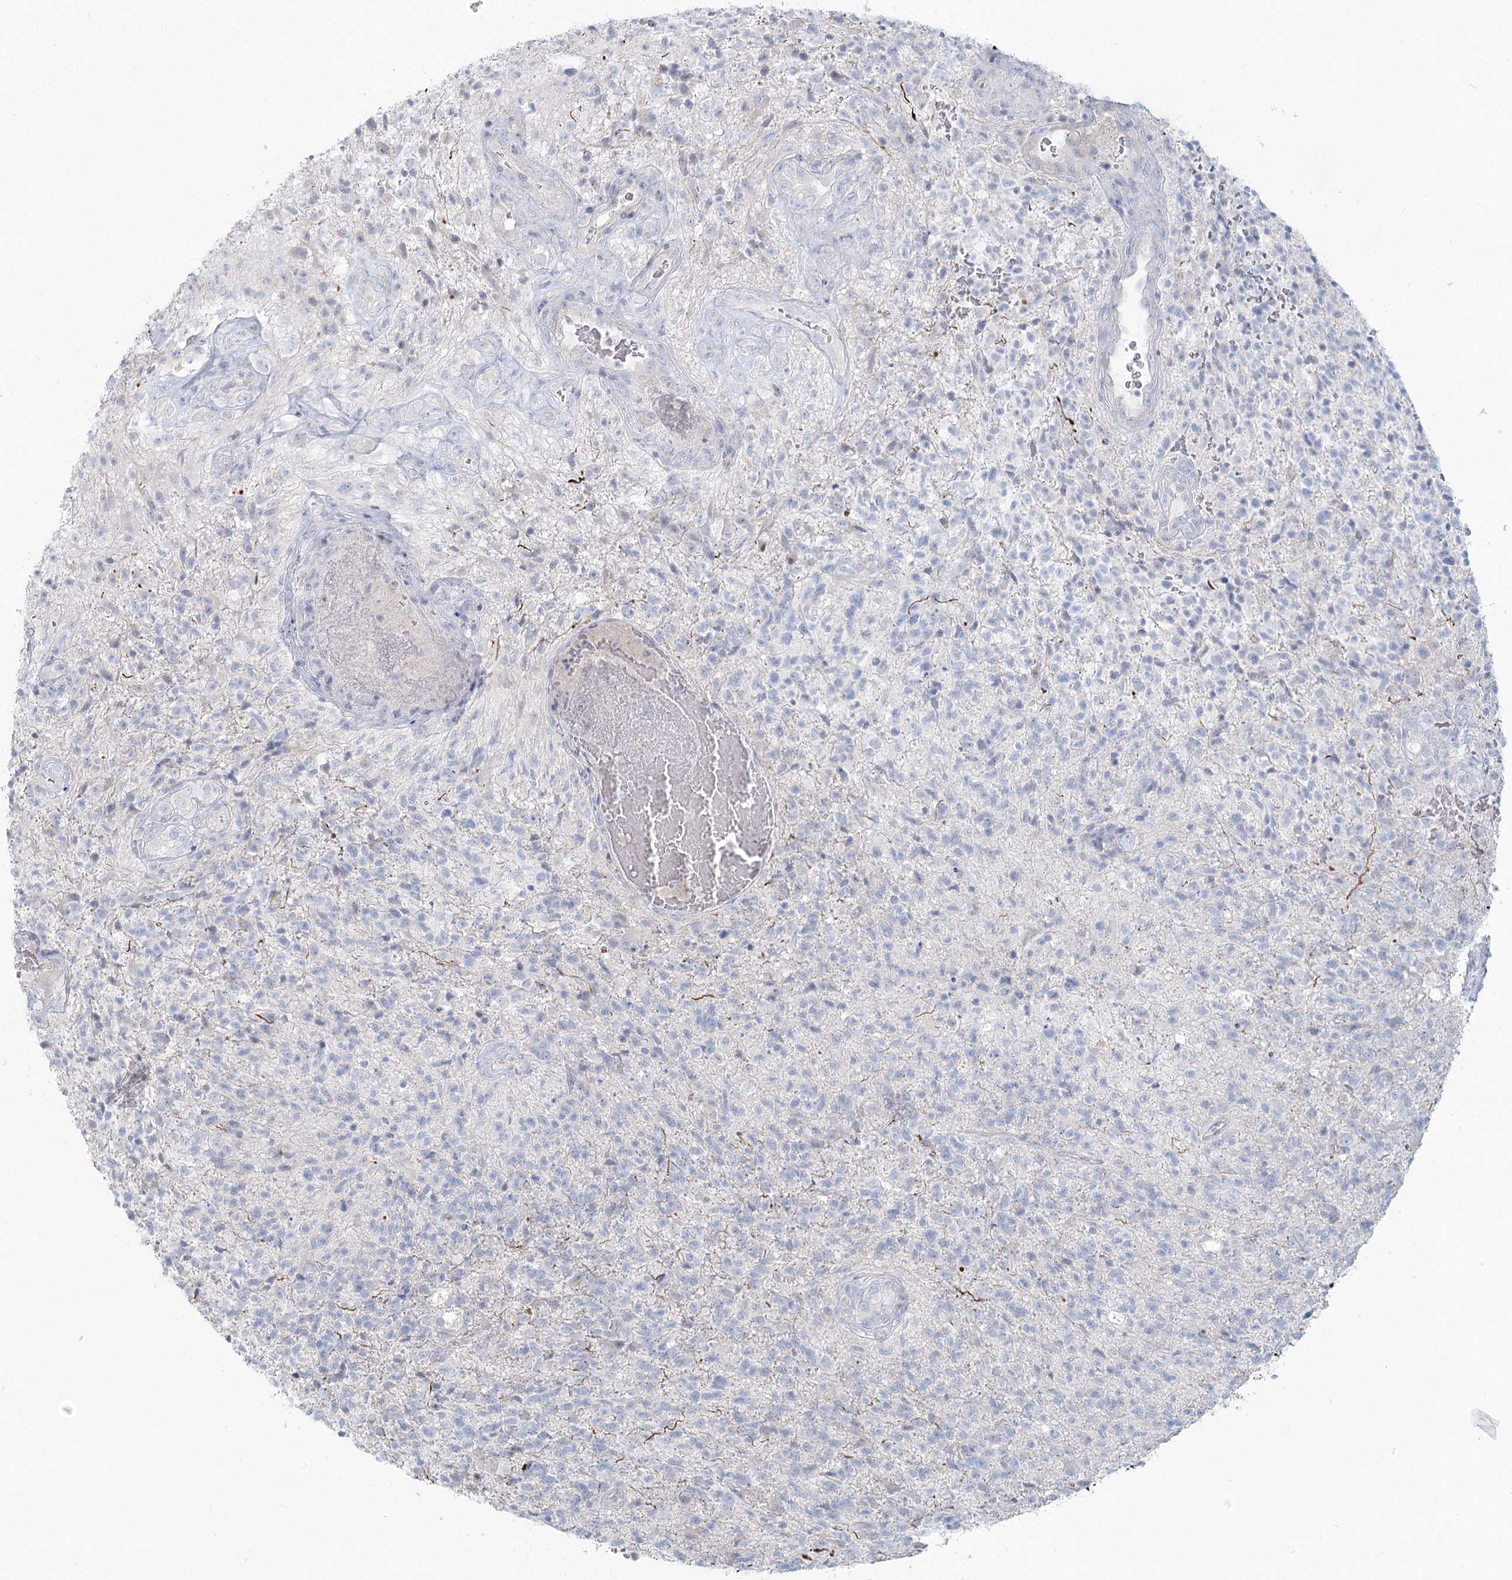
{"staining": {"intensity": "negative", "quantity": "none", "location": "none"}, "tissue": "glioma", "cell_type": "Tumor cells", "image_type": "cancer", "snomed": [{"axis": "morphology", "description": "Glioma, malignant, High grade"}, {"axis": "topography", "description": "Brain"}], "caption": "An IHC histopathology image of malignant glioma (high-grade) is shown. There is no staining in tumor cells of malignant glioma (high-grade).", "gene": "LRP2BP", "patient": {"sex": "male", "age": 56}}